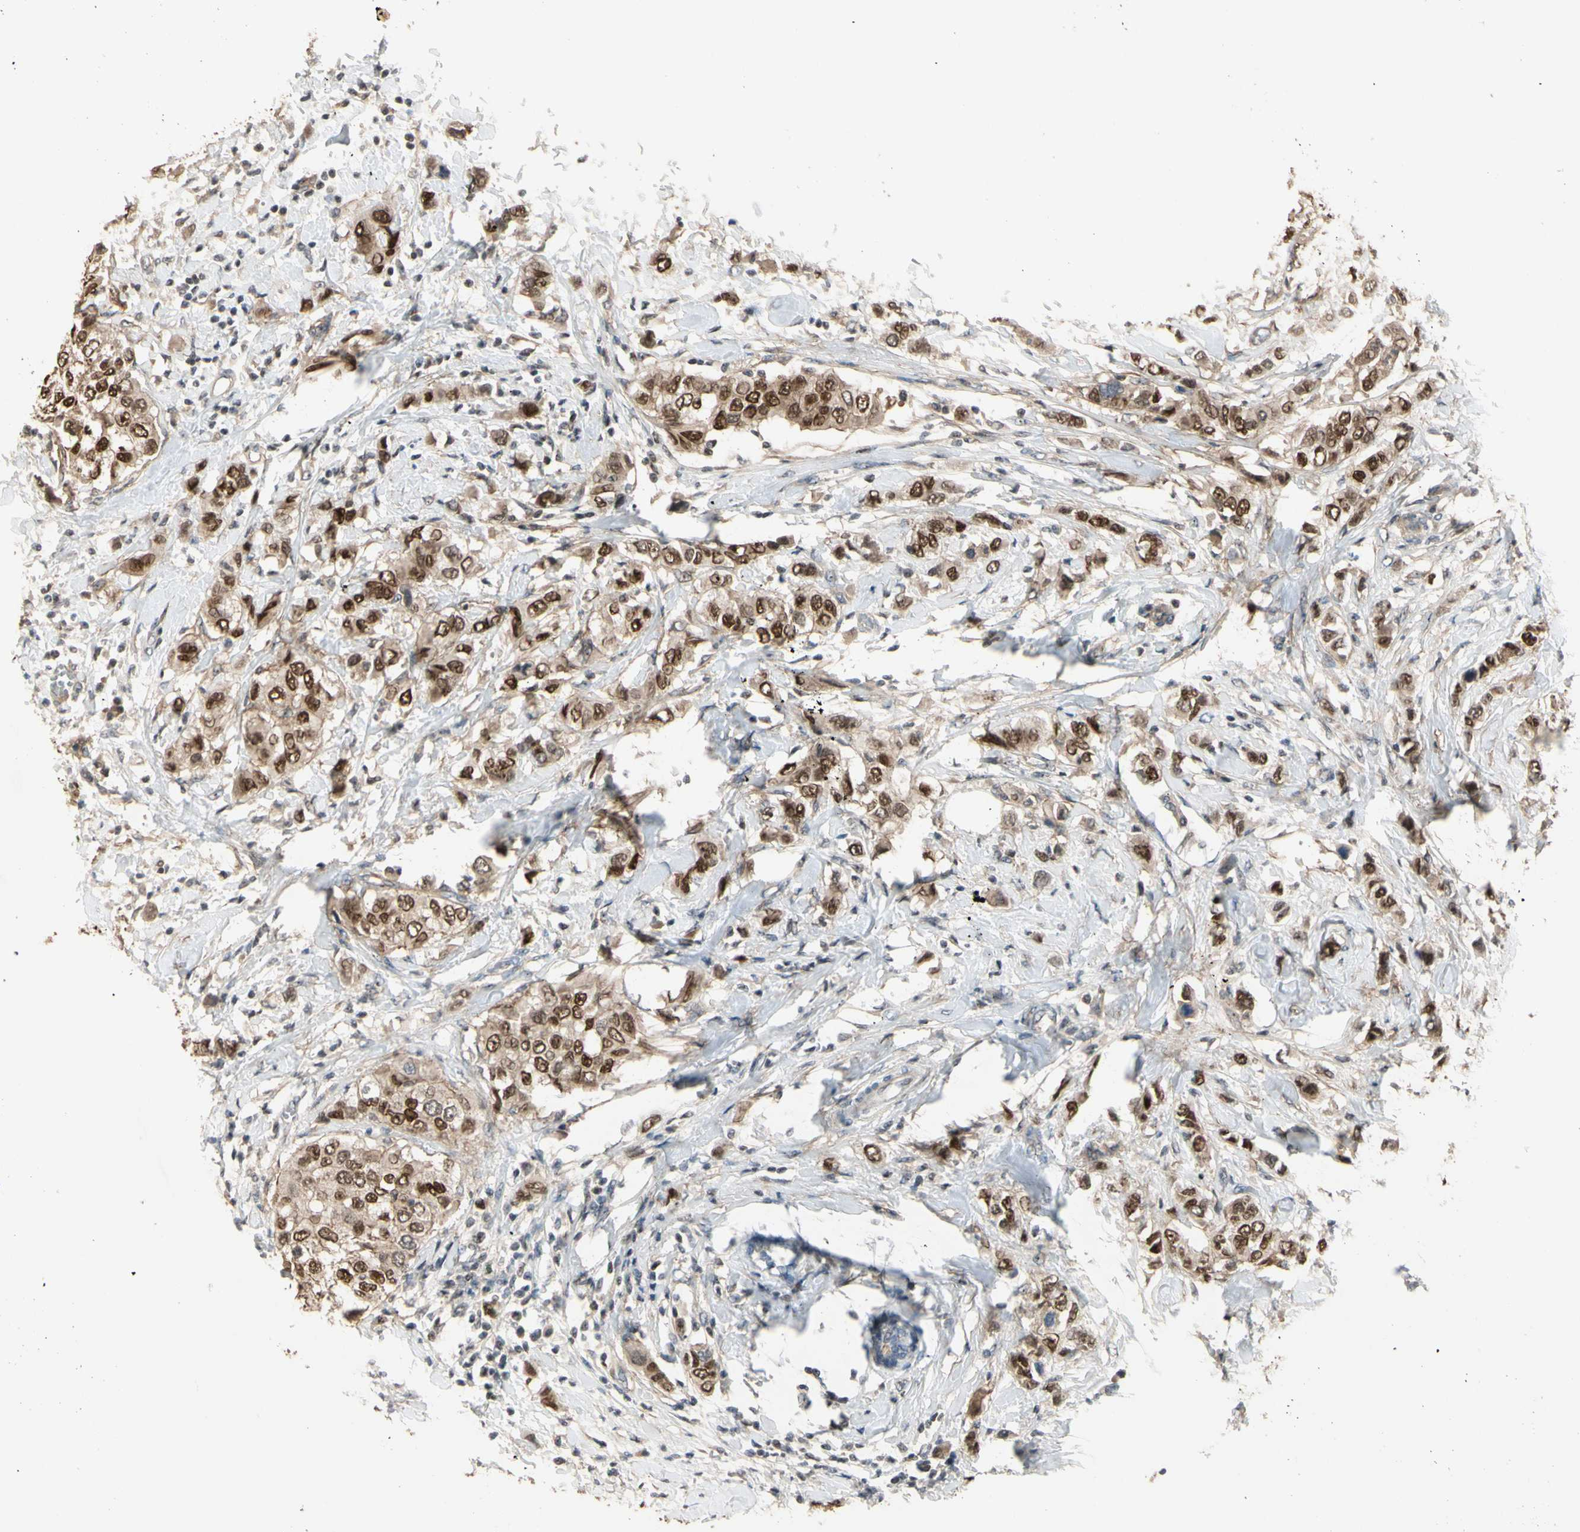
{"staining": {"intensity": "strong", "quantity": ">75%", "location": "cytoplasmic/membranous,nuclear"}, "tissue": "breast cancer", "cell_type": "Tumor cells", "image_type": "cancer", "snomed": [{"axis": "morphology", "description": "Duct carcinoma"}, {"axis": "topography", "description": "Breast"}], "caption": "Intraductal carcinoma (breast) stained with a protein marker demonstrates strong staining in tumor cells.", "gene": "NFYA", "patient": {"sex": "female", "age": 50}}